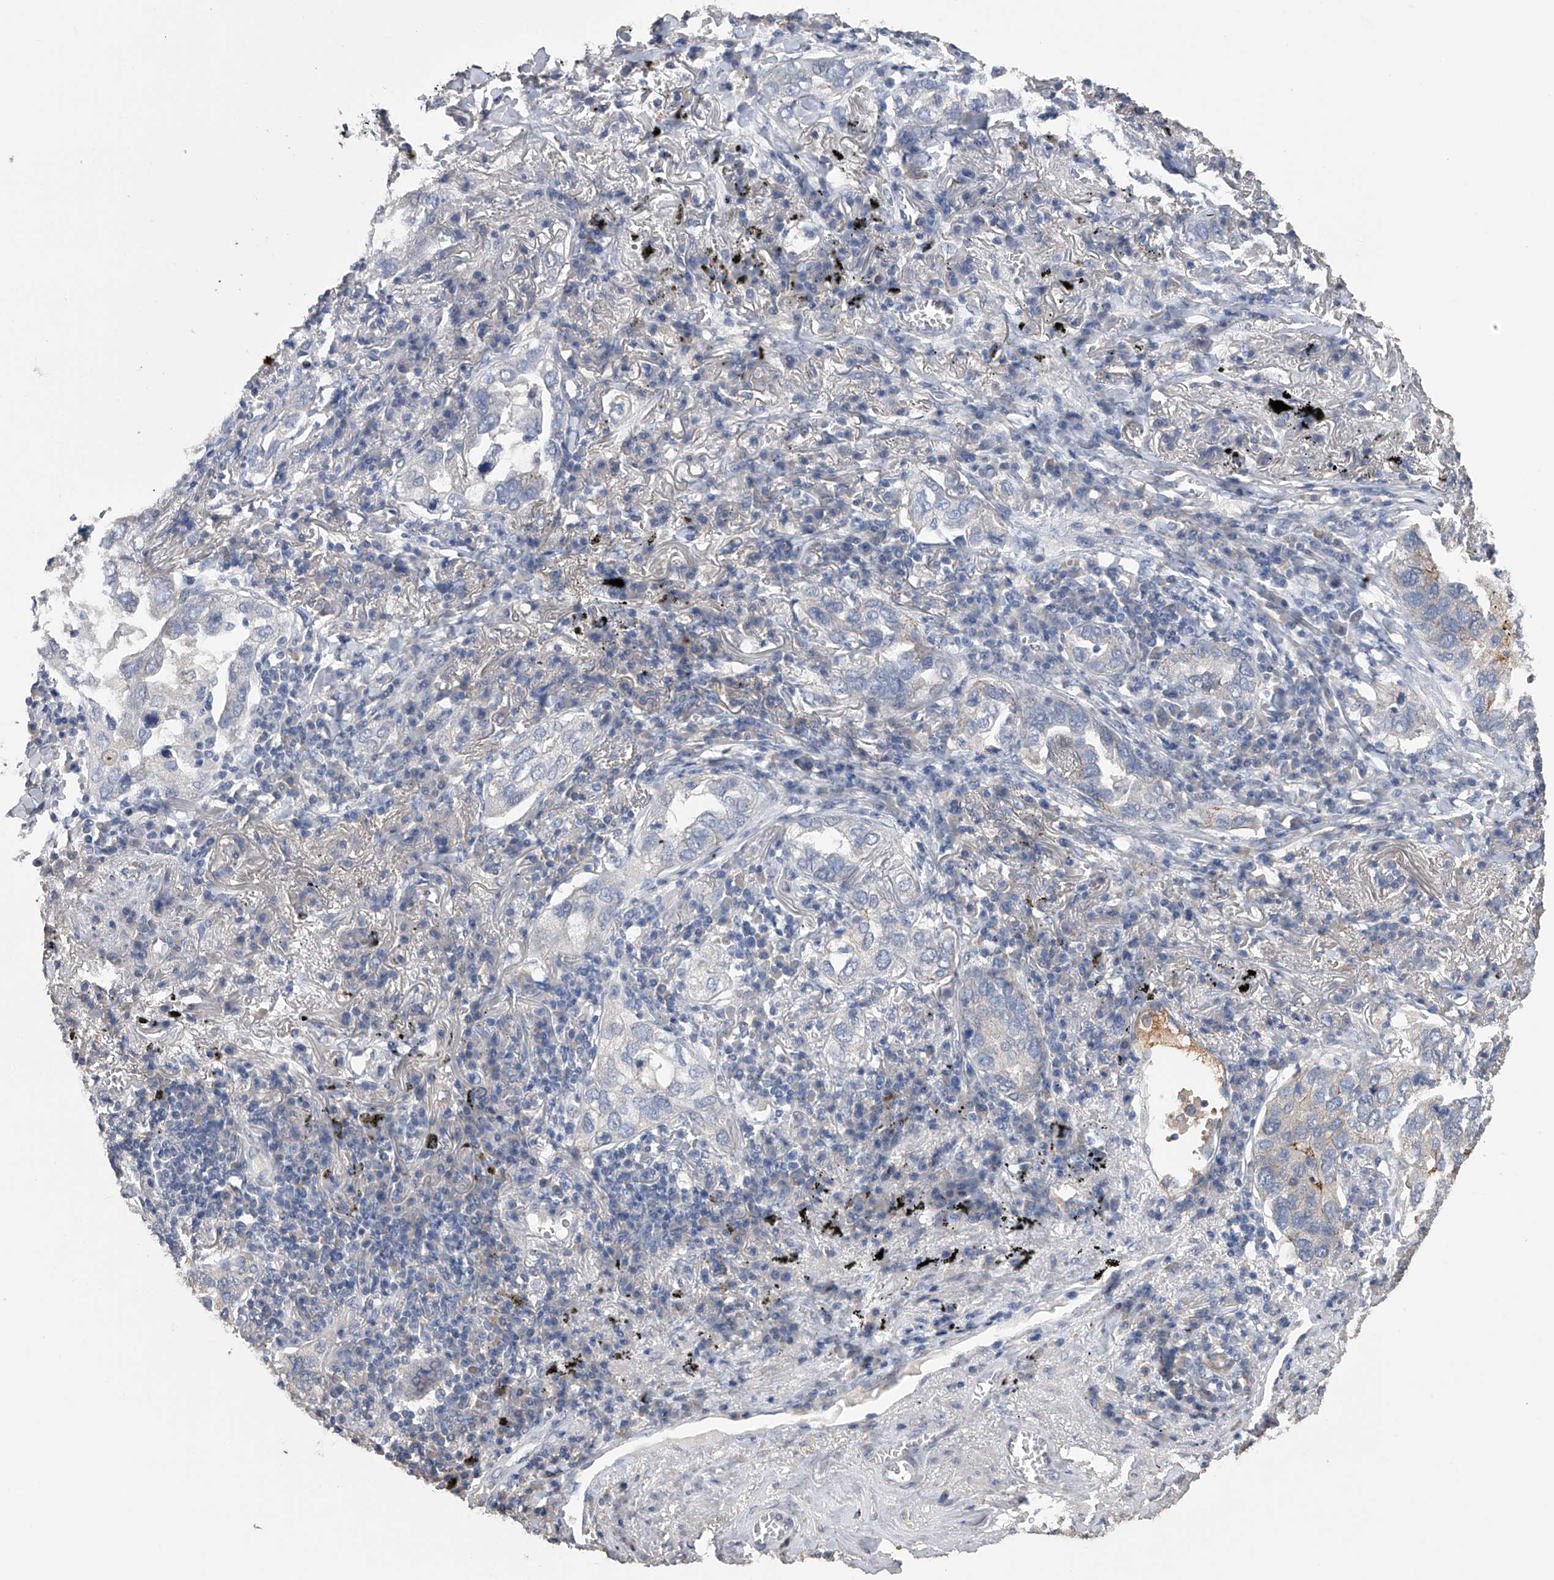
{"staining": {"intensity": "negative", "quantity": "none", "location": "none"}, "tissue": "lung cancer", "cell_type": "Tumor cells", "image_type": "cancer", "snomed": [{"axis": "morphology", "description": "Adenocarcinoma, NOS"}, {"axis": "topography", "description": "Lung"}], "caption": "A micrograph of human lung adenocarcinoma is negative for staining in tumor cells.", "gene": "ZNF343", "patient": {"sex": "male", "age": 65}}